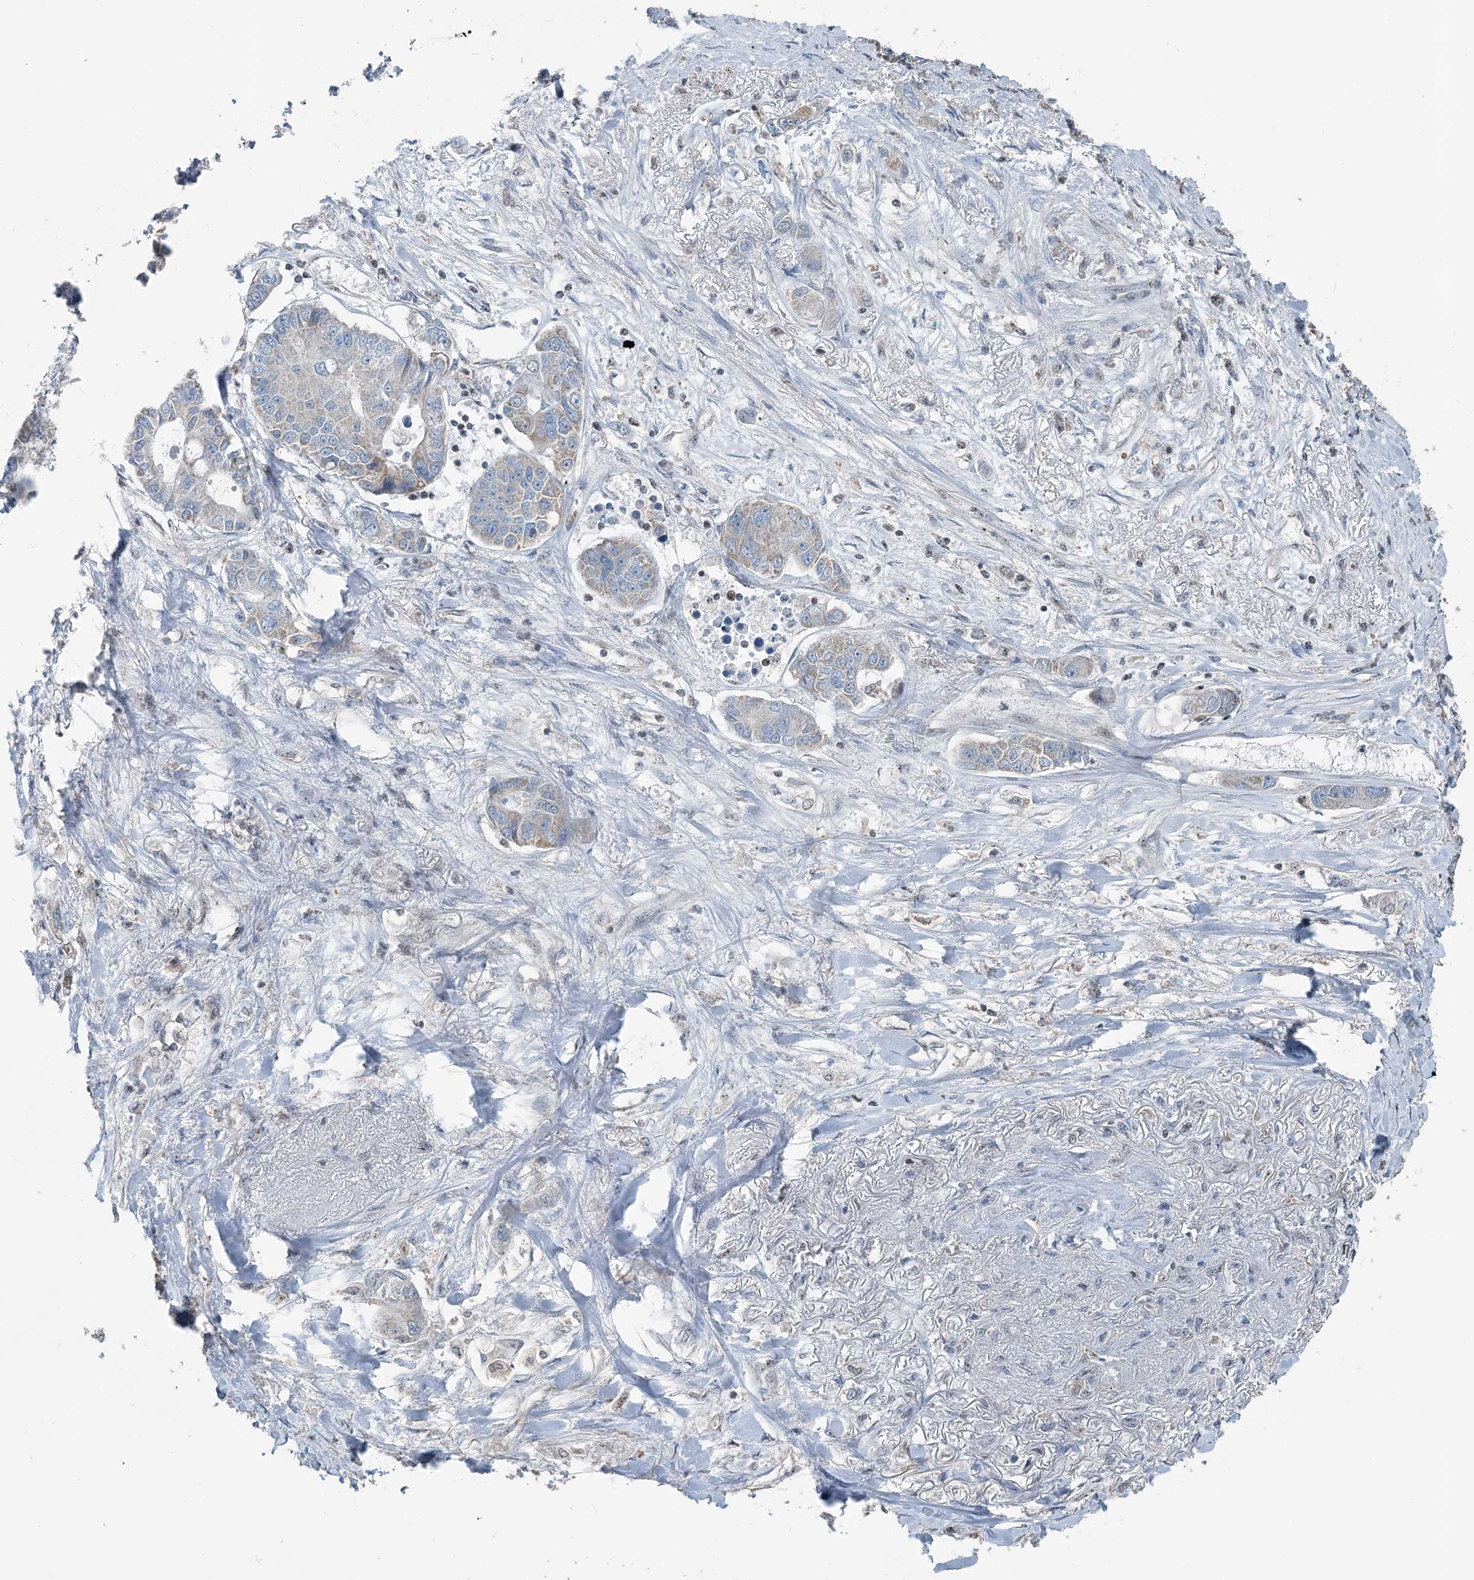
{"staining": {"intensity": "weak", "quantity": "<25%", "location": "cytoplasmic/membranous"}, "tissue": "lung cancer", "cell_type": "Tumor cells", "image_type": "cancer", "snomed": [{"axis": "morphology", "description": "Adenocarcinoma, NOS"}, {"axis": "topography", "description": "Lung"}], "caption": "Immunohistochemistry (IHC) photomicrograph of human lung cancer (adenocarcinoma) stained for a protein (brown), which shows no staining in tumor cells.", "gene": "SUCLG1", "patient": {"sex": "male", "age": 49}}